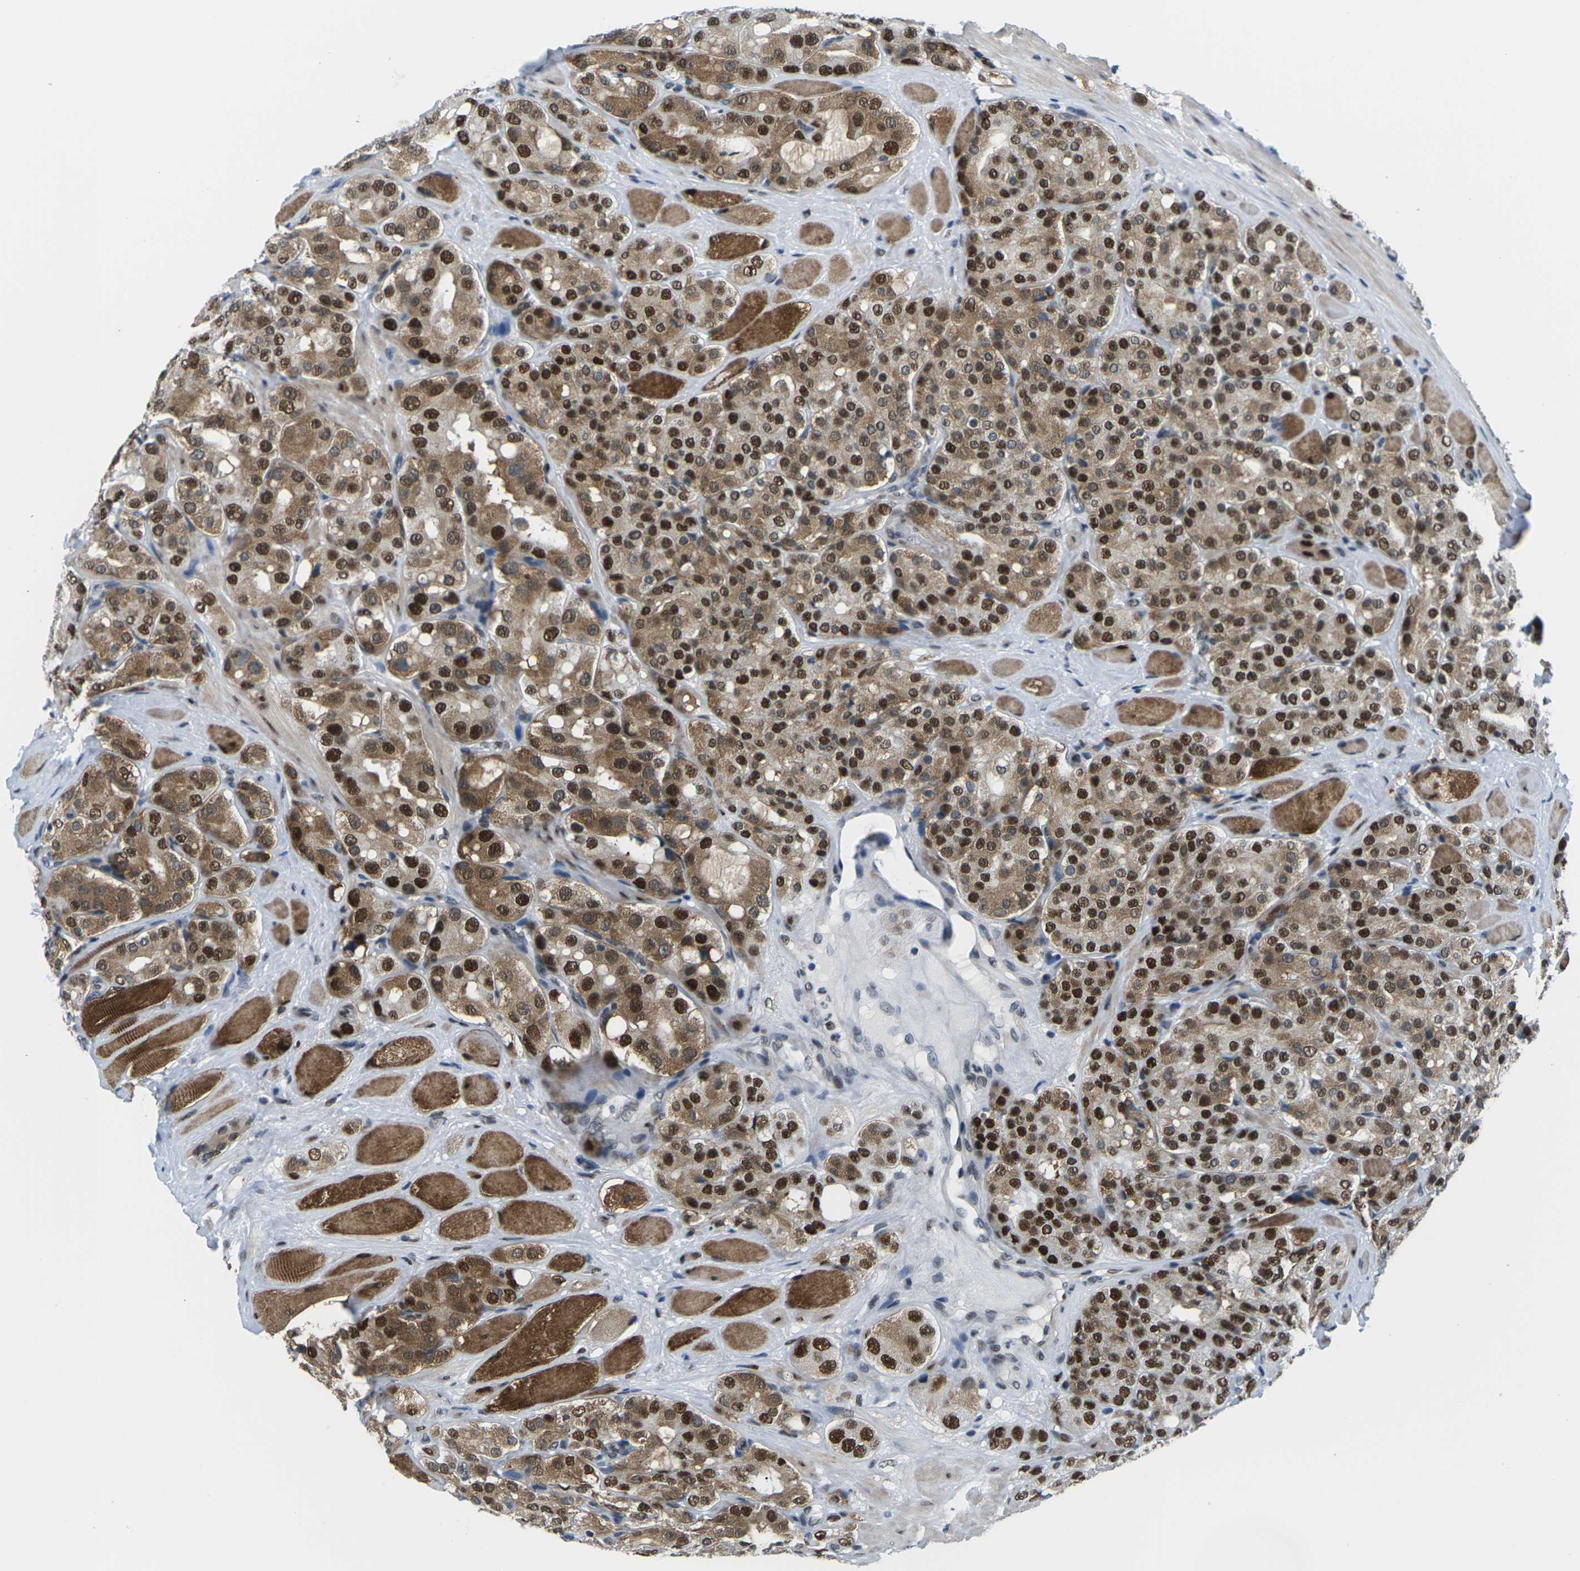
{"staining": {"intensity": "strong", "quantity": ">75%", "location": "cytoplasmic/membranous,nuclear"}, "tissue": "prostate cancer", "cell_type": "Tumor cells", "image_type": "cancer", "snomed": [{"axis": "morphology", "description": "Adenocarcinoma, High grade"}, {"axis": "topography", "description": "Prostate"}], "caption": "Immunohistochemical staining of prostate high-grade adenocarcinoma demonstrates strong cytoplasmic/membranous and nuclear protein positivity in about >75% of tumor cells. (DAB (3,3'-diaminobenzidine) IHC with brightfield microscopy, high magnification).", "gene": "PSME3", "patient": {"sex": "male", "age": 65}}